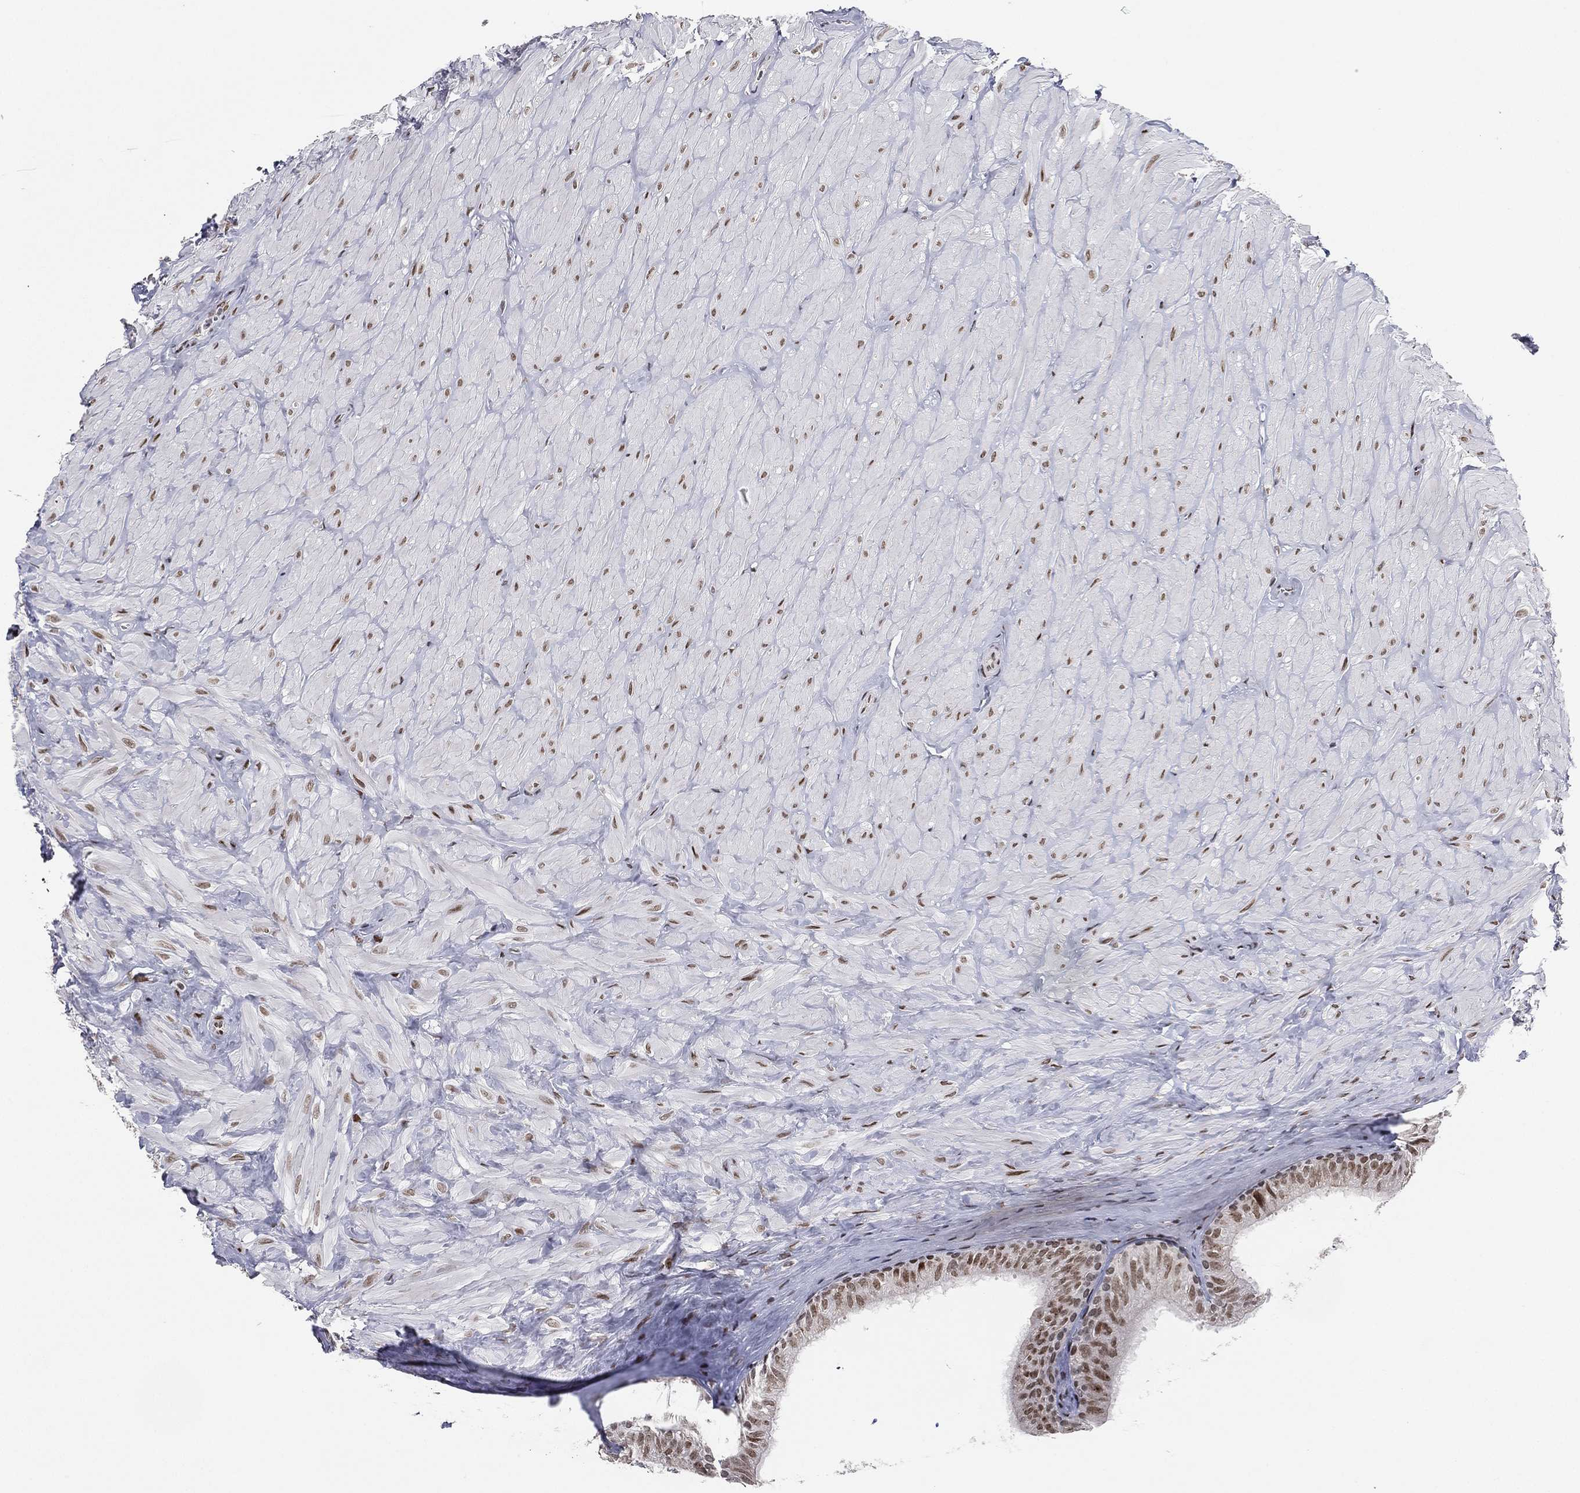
{"staining": {"intensity": "strong", "quantity": ">75%", "location": "nuclear"}, "tissue": "epididymis", "cell_type": "Glandular cells", "image_type": "normal", "snomed": [{"axis": "morphology", "description": "Normal tissue, NOS"}, {"axis": "topography", "description": "Epididymis"}], "caption": "The micrograph shows staining of benign epididymis, revealing strong nuclear protein expression (brown color) within glandular cells.", "gene": "RTF1", "patient": {"sex": "male", "age": 32}}